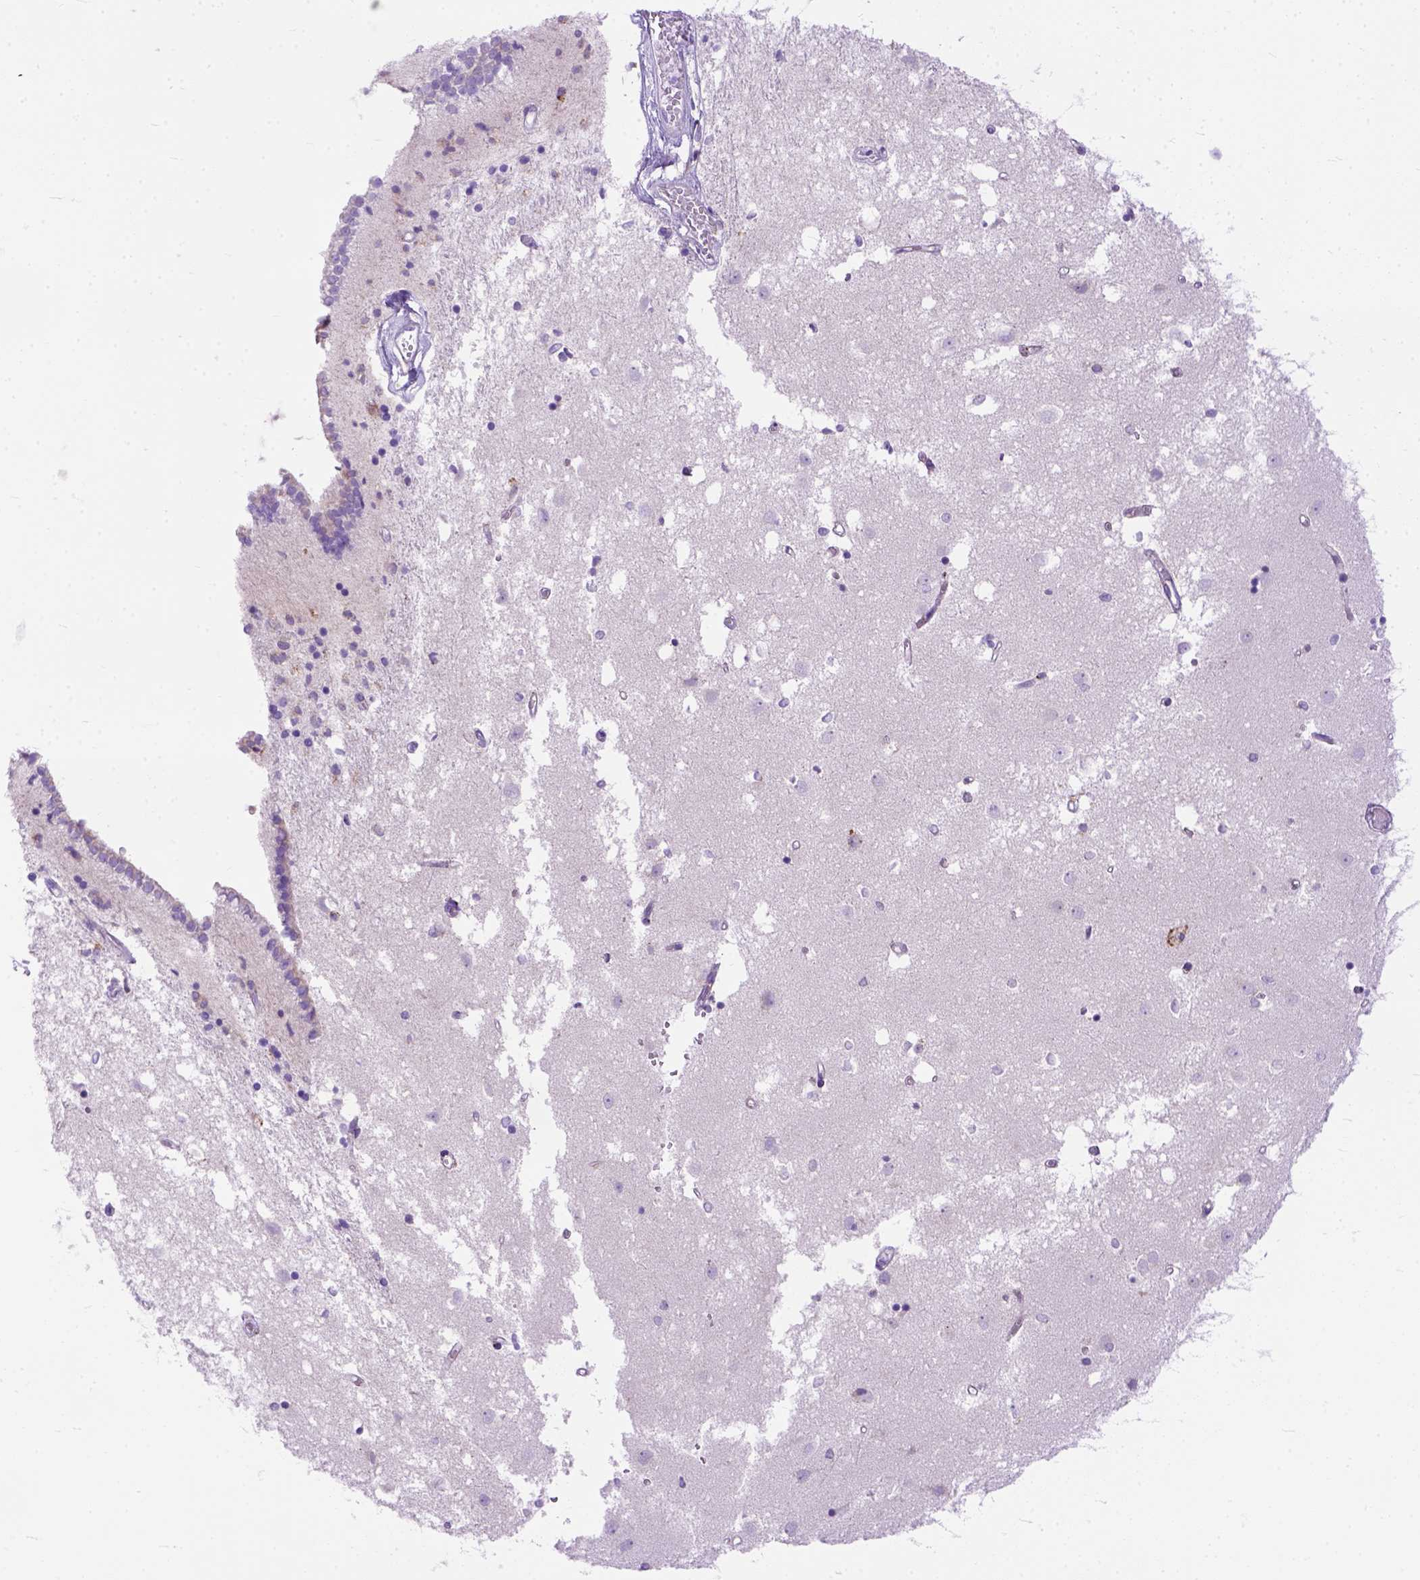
{"staining": {"intensity": "weak", "quantity": "<25%", "location": "cytoplasmic/membranous"}, "tissue": "caudate", "cell_type": "Glial cells", "image_type": "normal", "snomed": [{"axis": "morphology", "description": "Normal tissue, NOS"}, {"axis": "topography", "description": "Lateral ventricle wall"}], "caption": "This is an immunohistochemistry histopathology image of benign caudate. There is no positivity in glial cells.", "gene": "PLK4", "patient": {"sex": "male", "age": 54}}